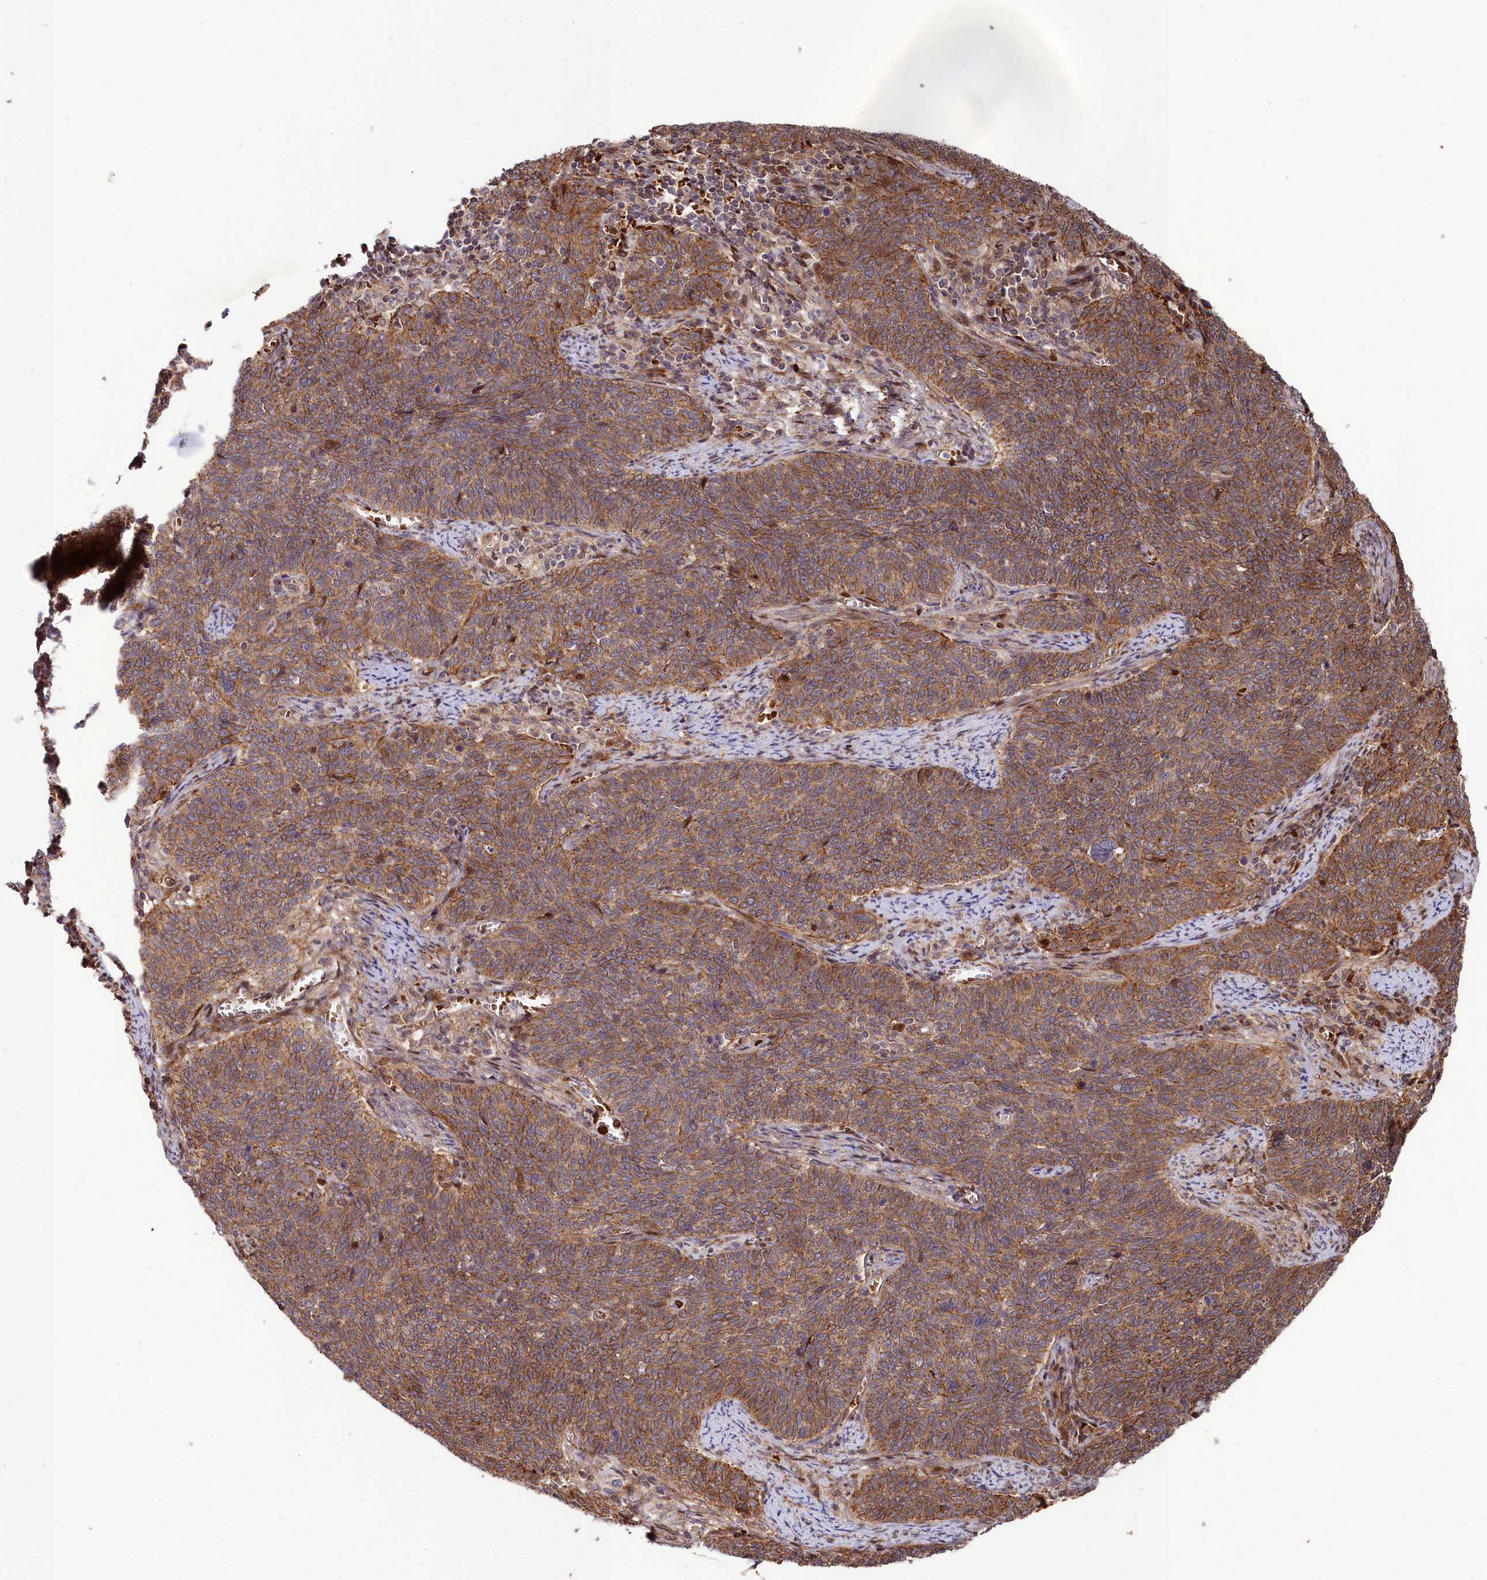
{"staining": {"intensity": "moderate", "quantity": ">75%", "location": "cytoplasmic/membranous"}, "tissue": "cervical cancer", "cell_type": "Tumor cells", "image_type": "cancer", "snomed": [{"axis": "morphology", "description": "Squamous cell carcinoma, NOS"}, {"axis": "topography", "description": "Cervix"}], "caption": "Moderate cytoplasmic/membranous protein positivity is identified in about >75% of tumor cells in cervical cancer (squamous cell carcinoma).", "gene": "TNKS1BP1", "patient": {"sex": "female", "age": 39}}